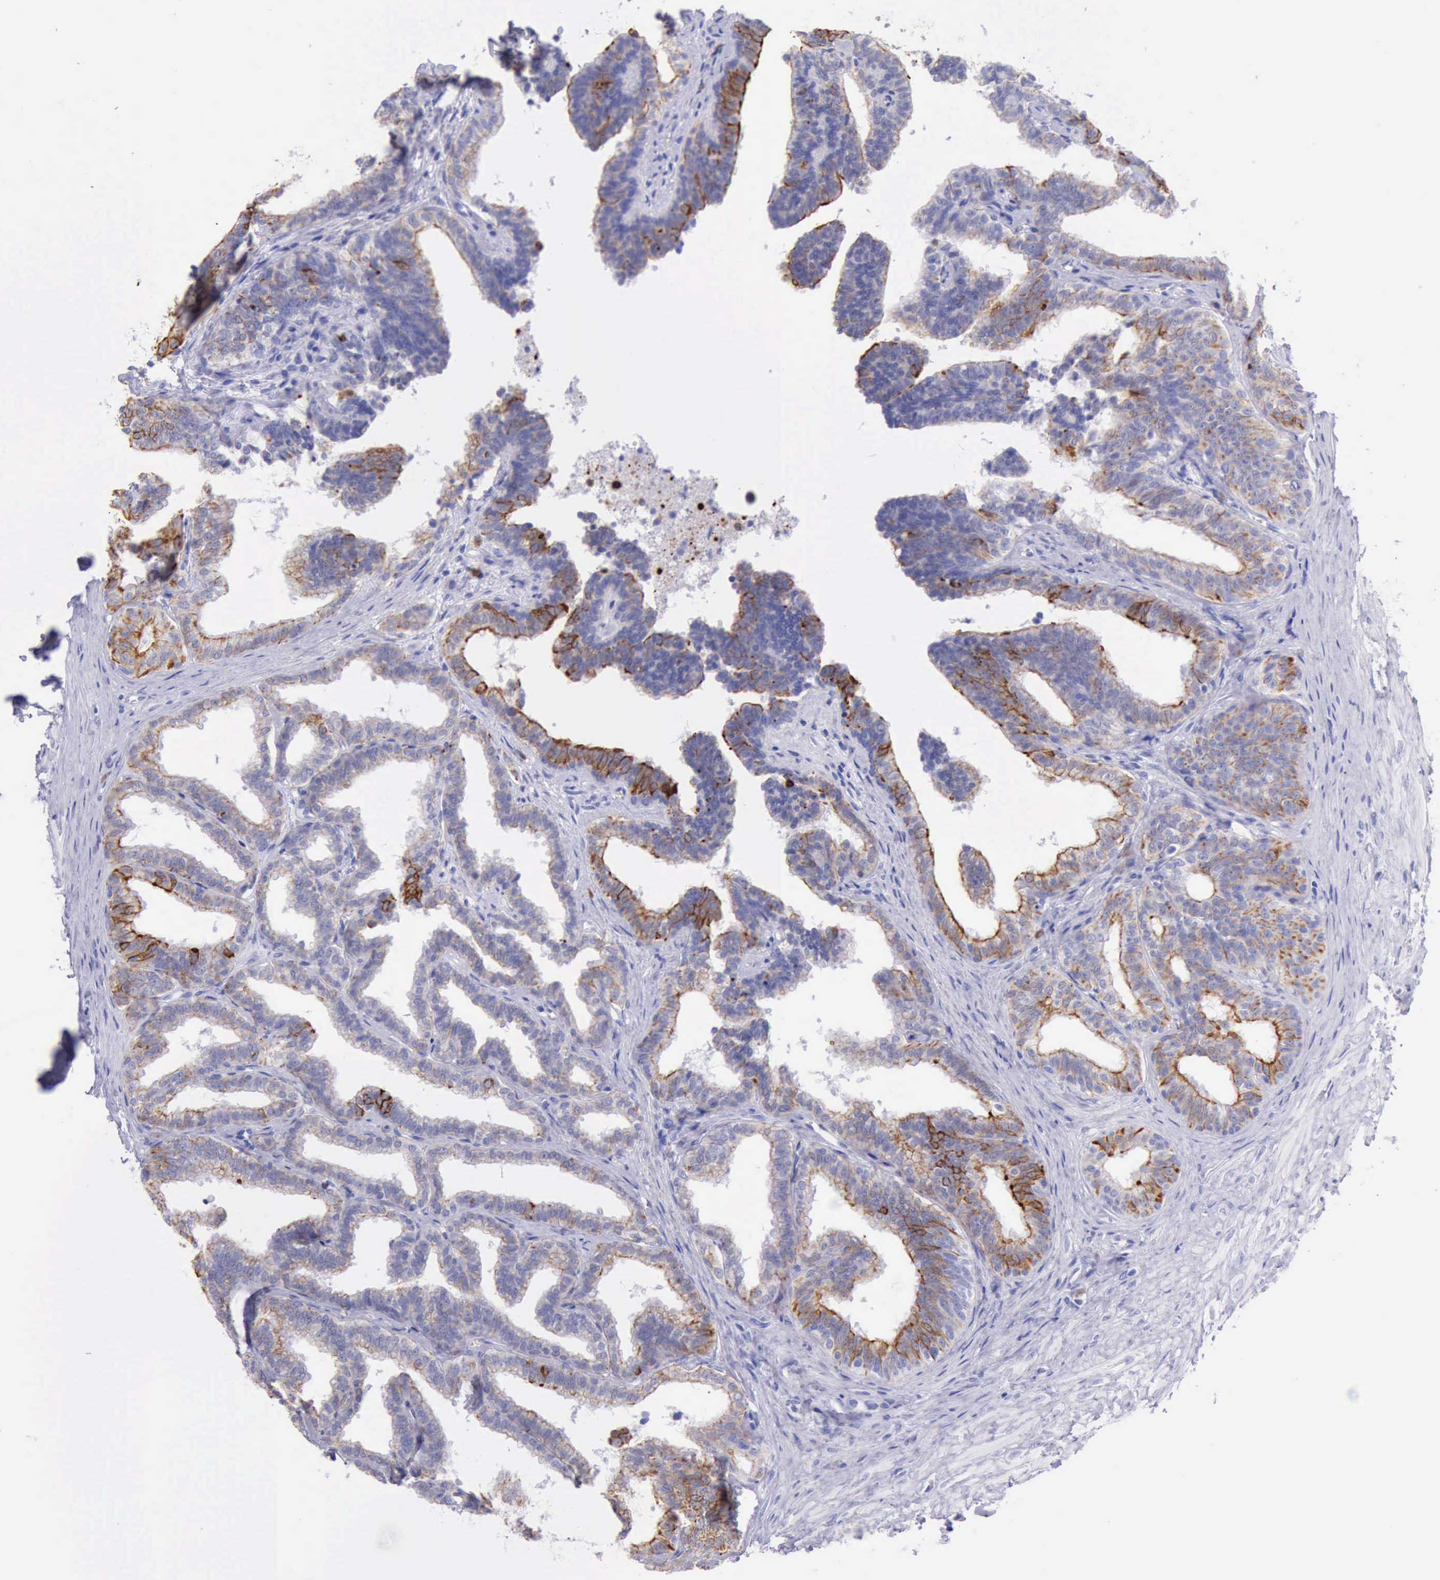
{"staining": {"intensity": "moderate", "quantity": "<25%", "location": "cytoplasmic/membranous"}, "tissue": "seminal vesicle", "cell_type": "Glandular cells", "image_type": "normal", "snomed": [{"axis": "morphology", "description": "Normal tissue, NOS"}, {"axis": "topography", "description": "Seminal veicle"}], "caption": "Immunohistochemical staining of unremarkable human seminal vesicle displays moderate cytoplasmic/membranous protein positivity in approximately <25% of glandular cells.", "gene": "KRT8", "patient": {"sex": "male", "age": 26}}